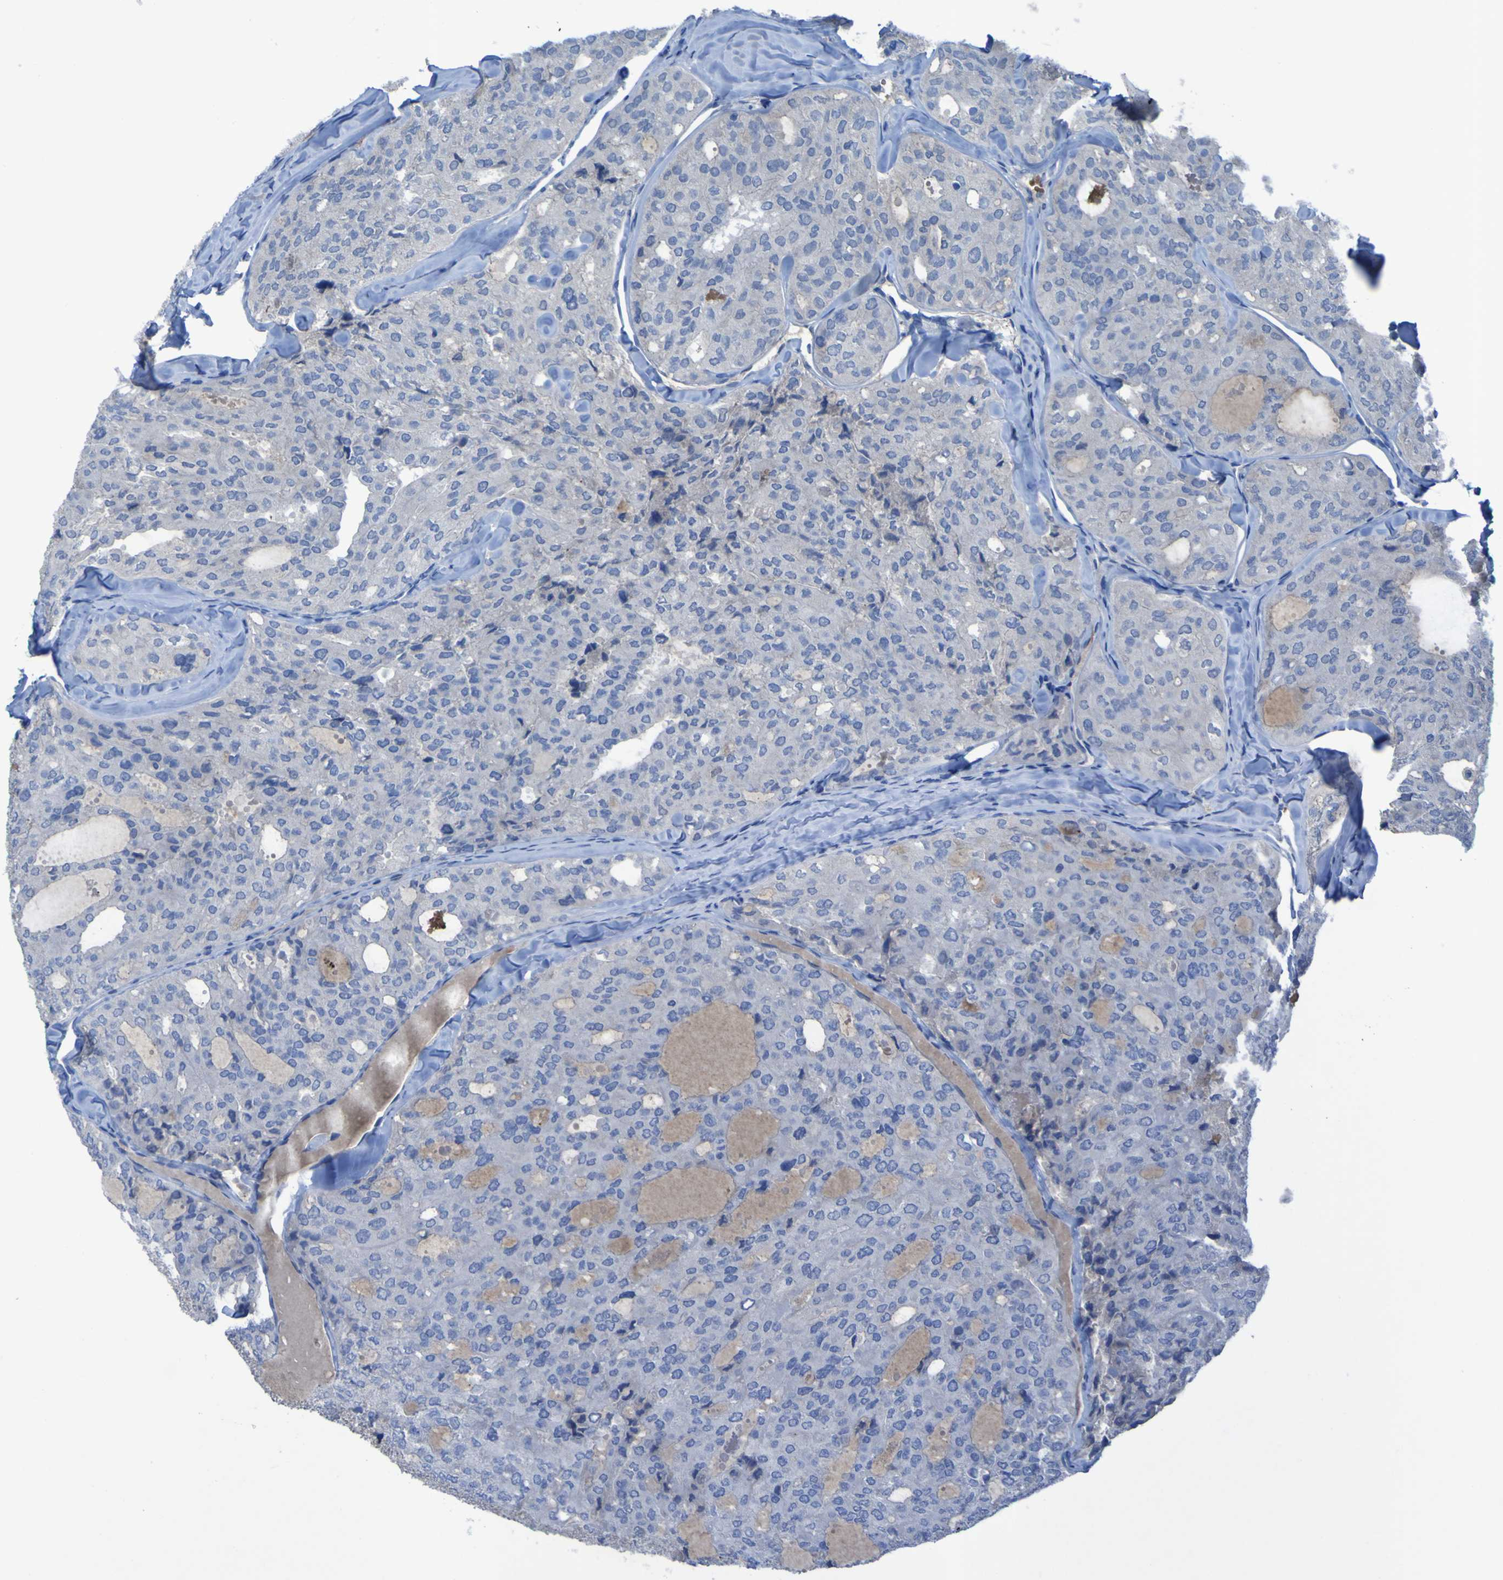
{"staining": {"intensity": "negative", "quantity": "none", "location": "none"}, "tissue": "thyroid cancer", "cell_type": "Tumor cells", "image_type": "cancer", "snomed": [{"axis": "morphology", "description": "Follicular adenoma carcinoma, NOS"}, {"axis": "topography", "description": "Thyroid gland"}], "caption": "Protein analysis of thyroid follicular adenoma carcinoma reveals no significant staining in tumor cells.", "gene": "SGK2", "patient": {"sex": "male", "age": 75}}